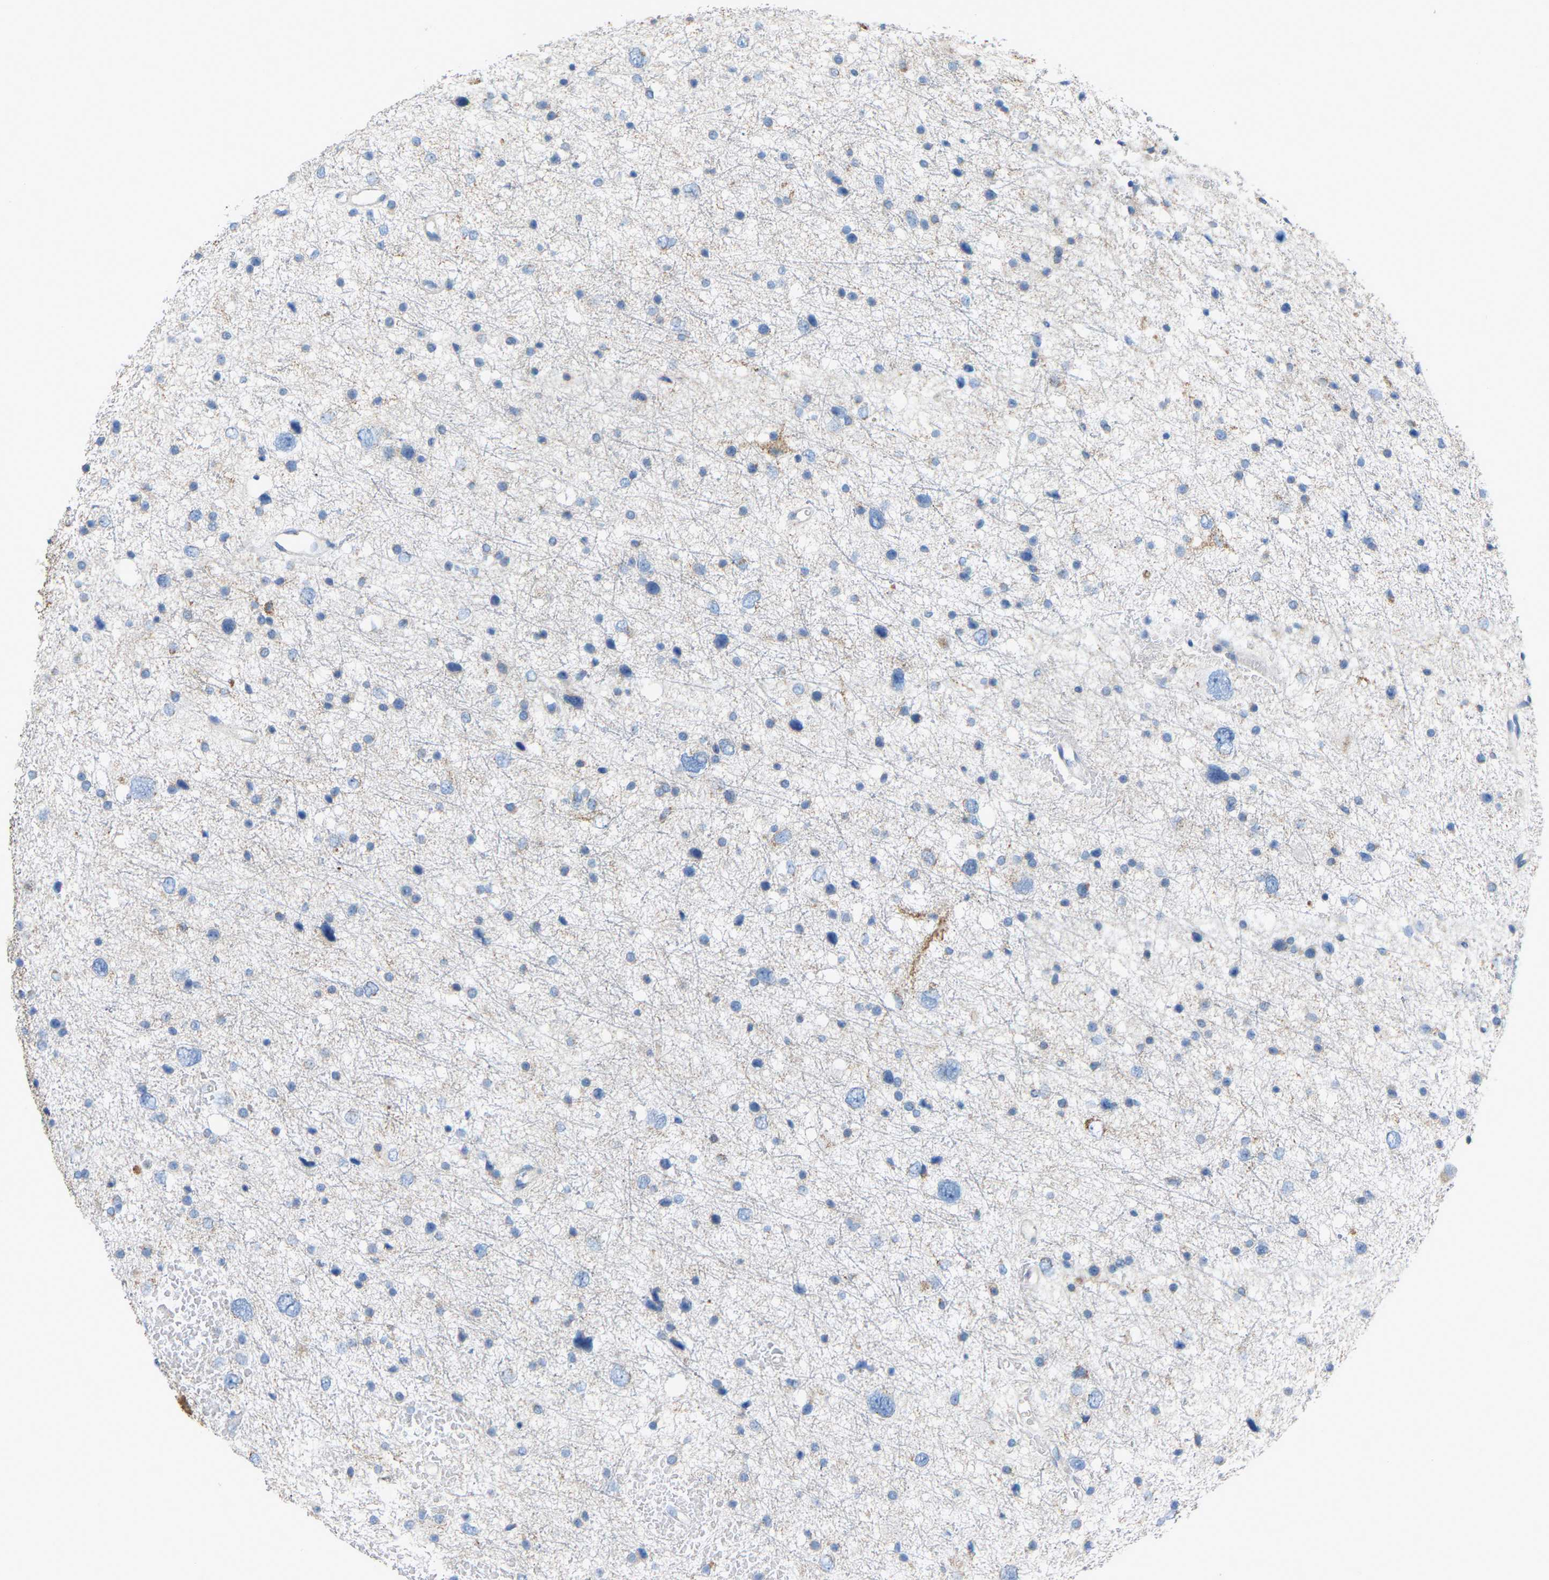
{"staining": {"intensity": "negative", "quantity": "none", "location": "none"}, "tissue": "glioma", "cell_type": "Tumor cells", "image_type": "cancer", "snomed": [{"axis": "morphology", "description": "Glioma, malignant, Low grade"}, {"axis": "topography", "description": "Brain"}], "caption": "Immunohistochemistry (IHC) of glioma reveals no expression in tumor cells.", "gene": "CROT", "patient": {"sex": "female", "age": 37}}